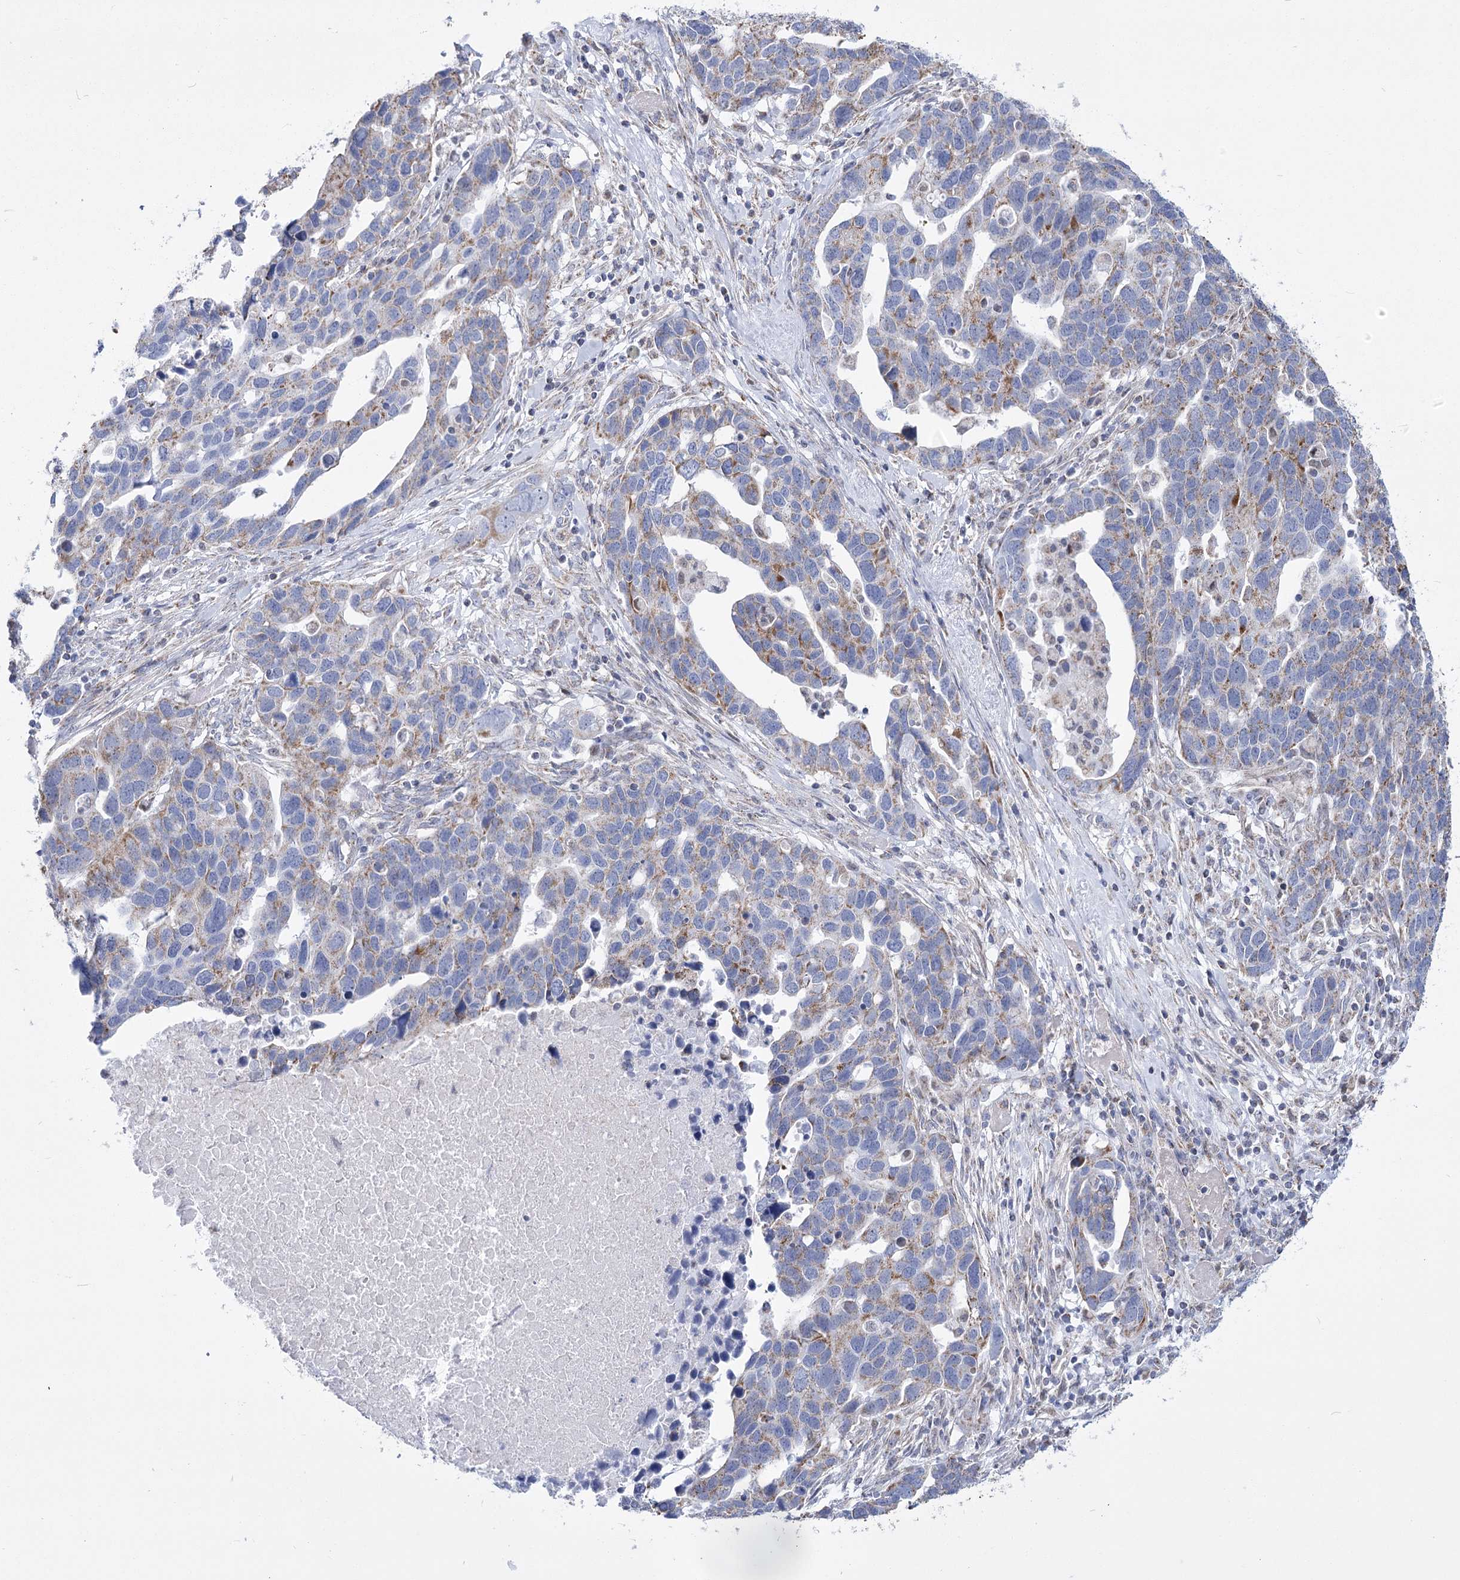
{"staining": {"intensity": "moderate", "quantity": "<25%", "location": "cytoplasmic/membranous"}, "tissue": "ovarian cancer", "cell_type": "Tumor cells", "image_type": "cancer", "snomed": [{"axis": "morphology", "description": "Cystadenocarcinoma, serous, NOS"}, {"axis": "topography", "description": "Ovary"}], "caption": "Protein expression analysis of ovarian cancer displays moderate cytoplasmic/membranous staining in about <25% of tumor cells. The staining was performed using DAB (3,3'-diaminobenzidine) to visualize the protein expression in brown, while the nuclei were stained in blue with hematoxylin (Magnification: 20x).", "gene": "PDHB", "patient": {"sex": "female", "age": 54}}